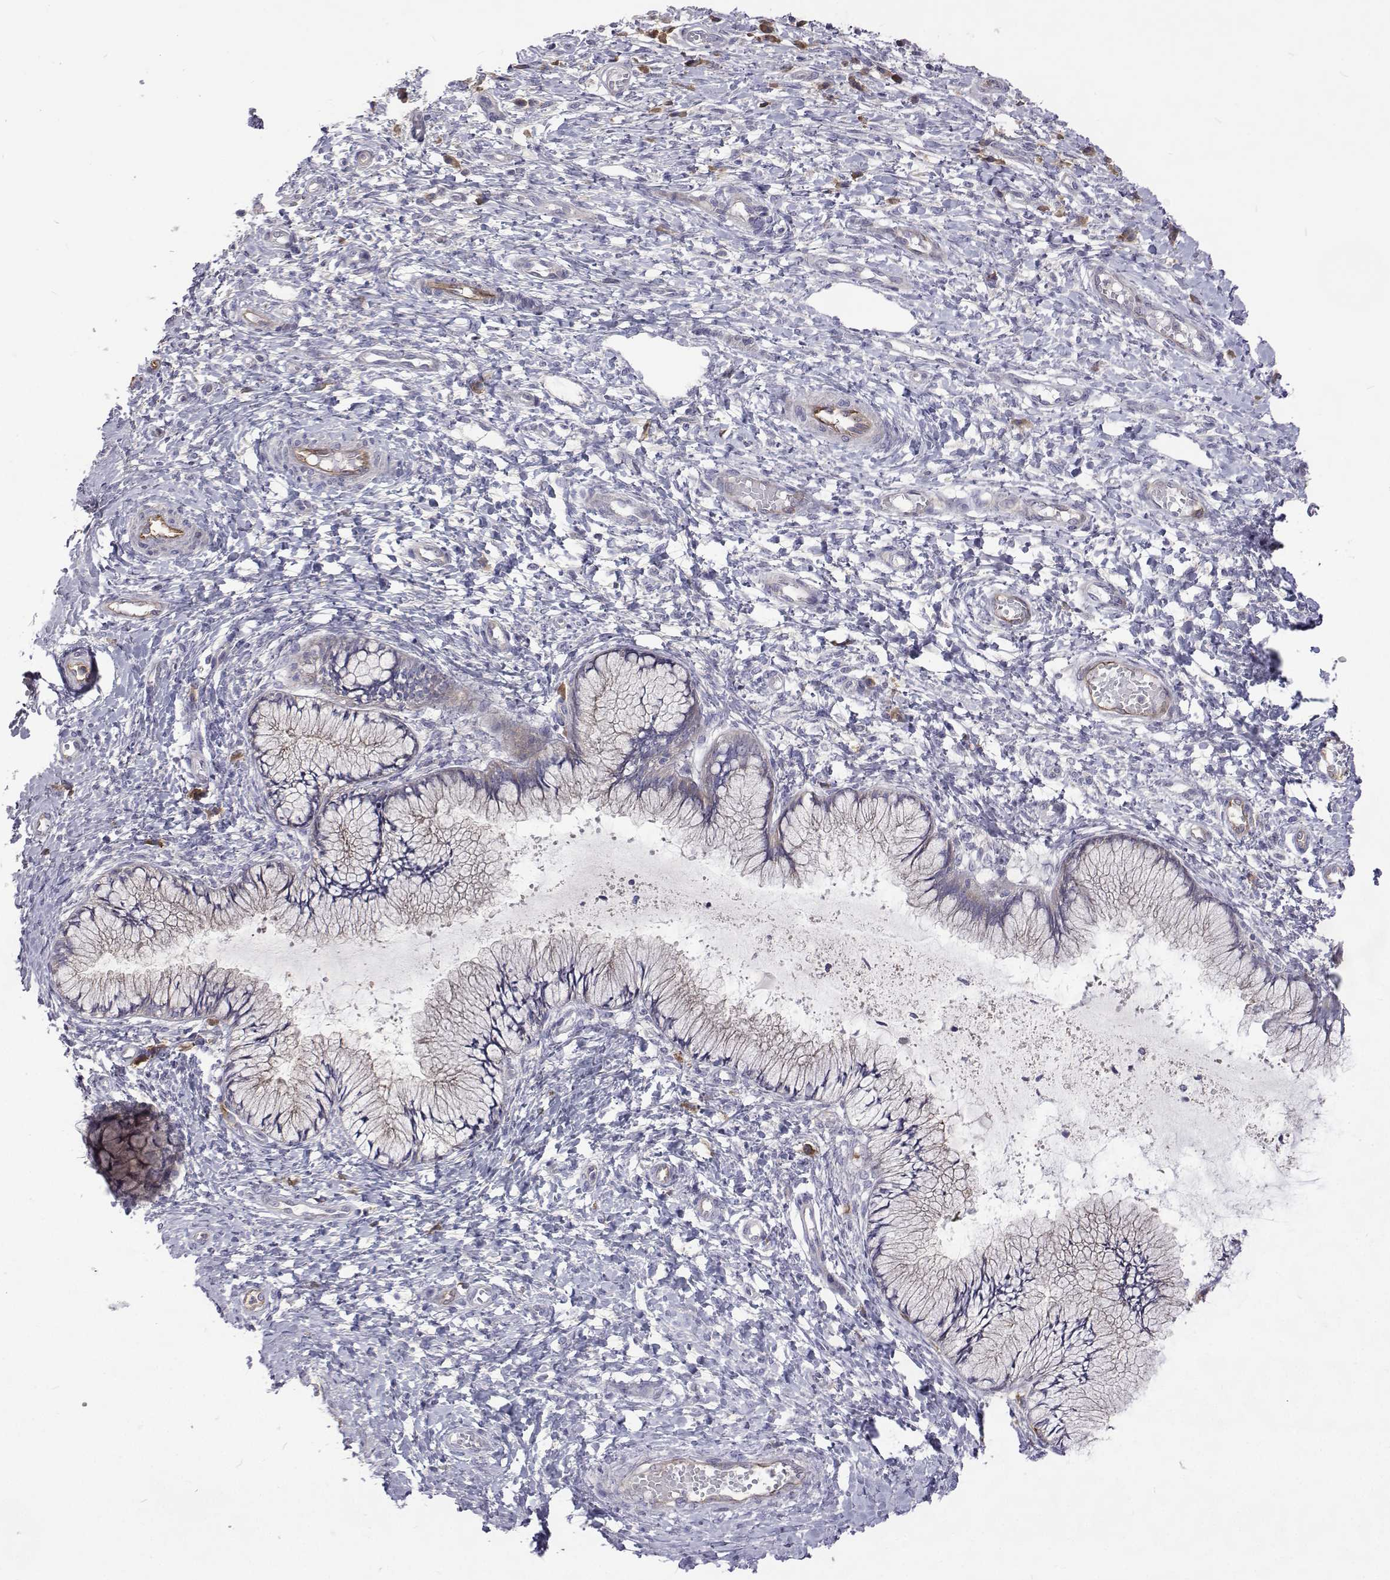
{"staining": {"intensity": "negative", "quantity": "none", "location": "none"}, "tissue": "cervix", "cell_type": "Glandular cells", "image_type": "normal", "snomed": [{"axis": "morphology", "description": "Normal tissue, NOS"}, {"axis": "topography", "description": "Cervix"}], "caption": "A photomicrograph of human cervix is negative for staining in glandular cells. (DAB (3,3'-diaminobenzidine) immunohistochemistry (IHC), high magnification).", "gene": "NPR3", "patient": {"sex": "female", "age": 37}}